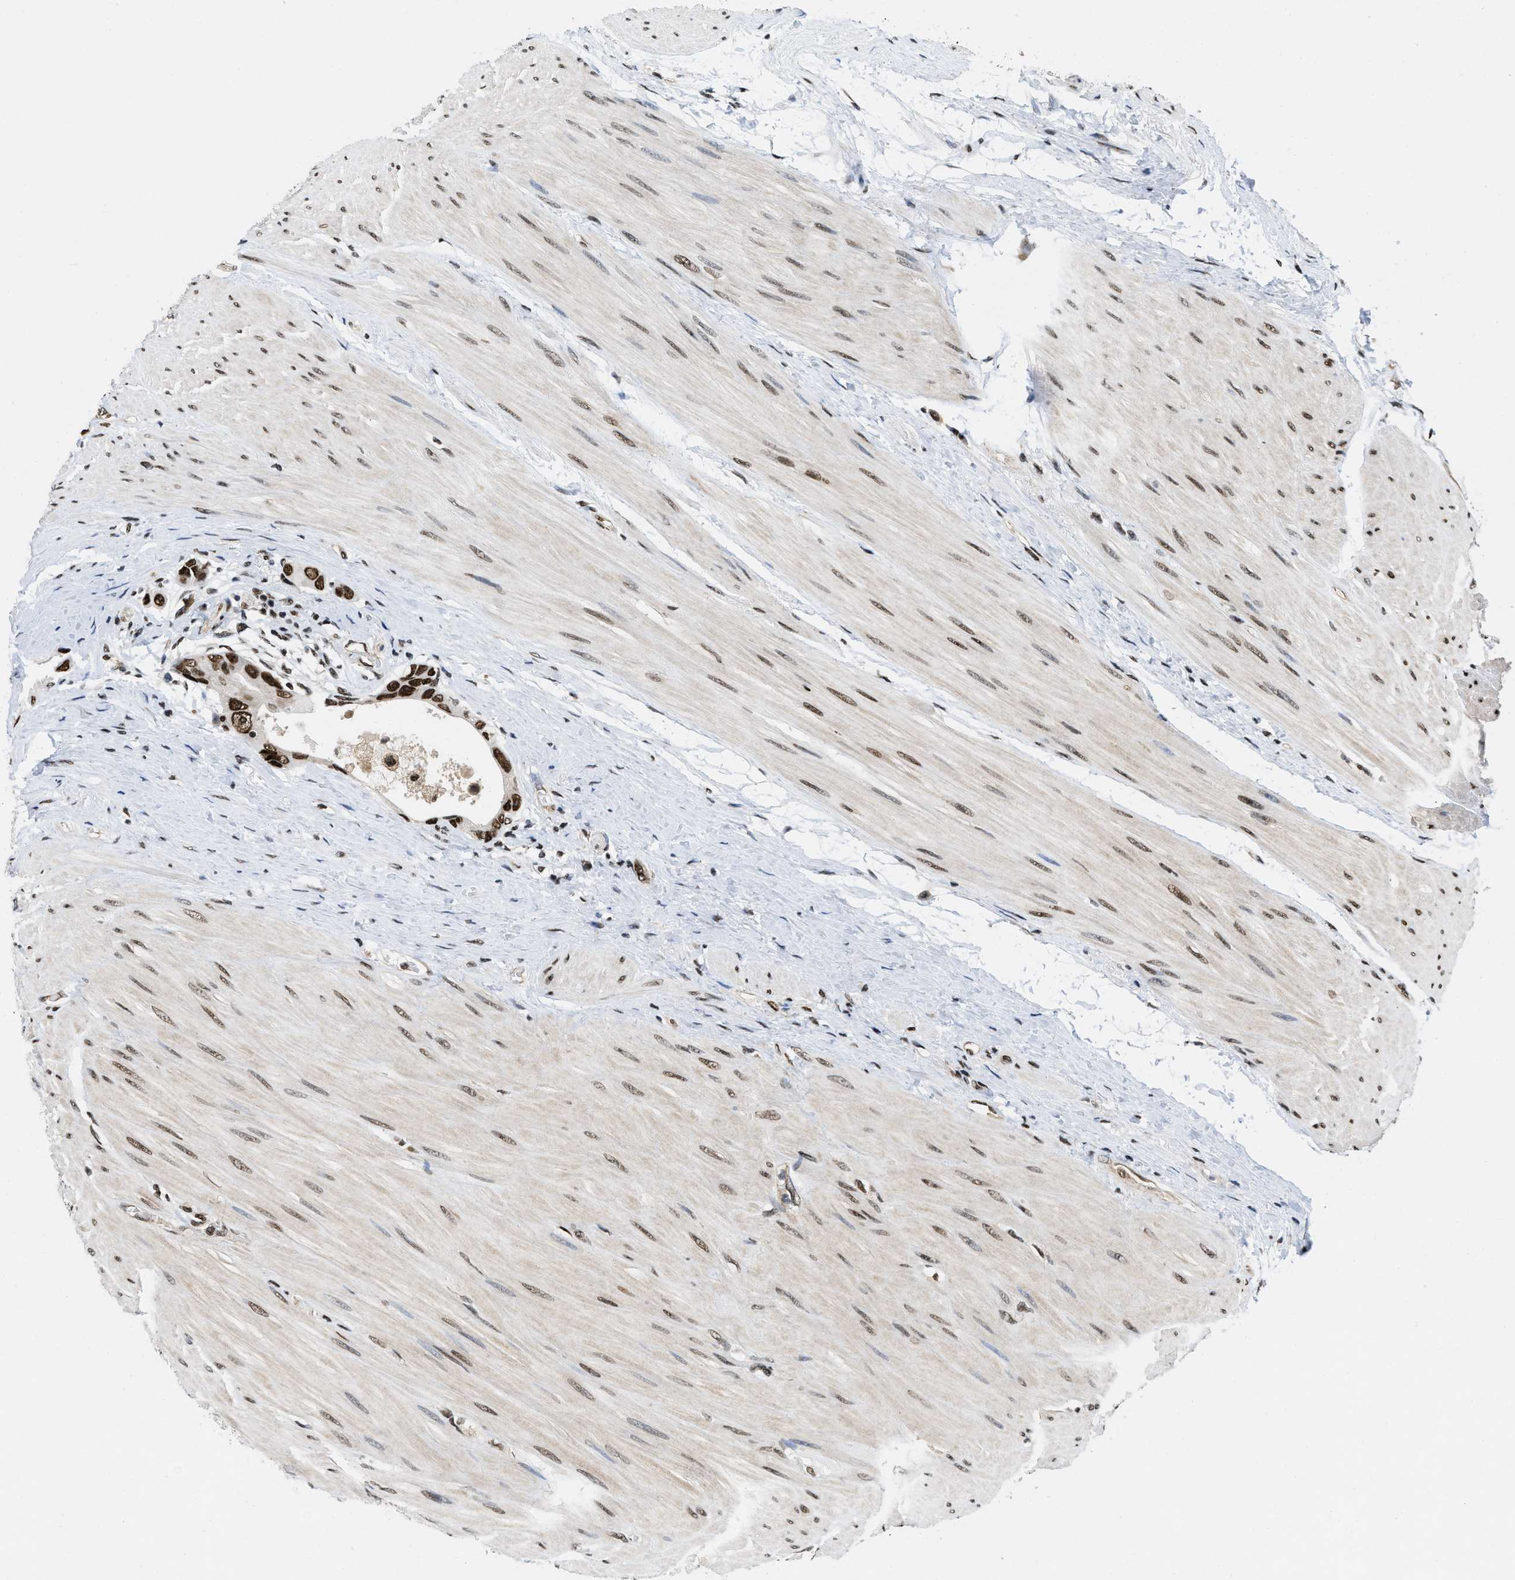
{"staining": {"intensity": "strong", "quantity": ">75%", "location": "nuclear"}, "tissue": "colorectal cancer", "cell_type": "Tumor cells", "image_type": "cancer", "snomed": [{"axis": "morphology", "description": "Adenocarcinoma, NOS"}, {"axis": "topography", "description": "Rectum"}], "caption": "Colorectal adenocarcinoma tissue displays strong nuclear positivity in approximately >75% of tumor cells, visualized by immunohistochemistry.", "gene": "SAFB", "patient": {"sex": "male", "age": 51}}